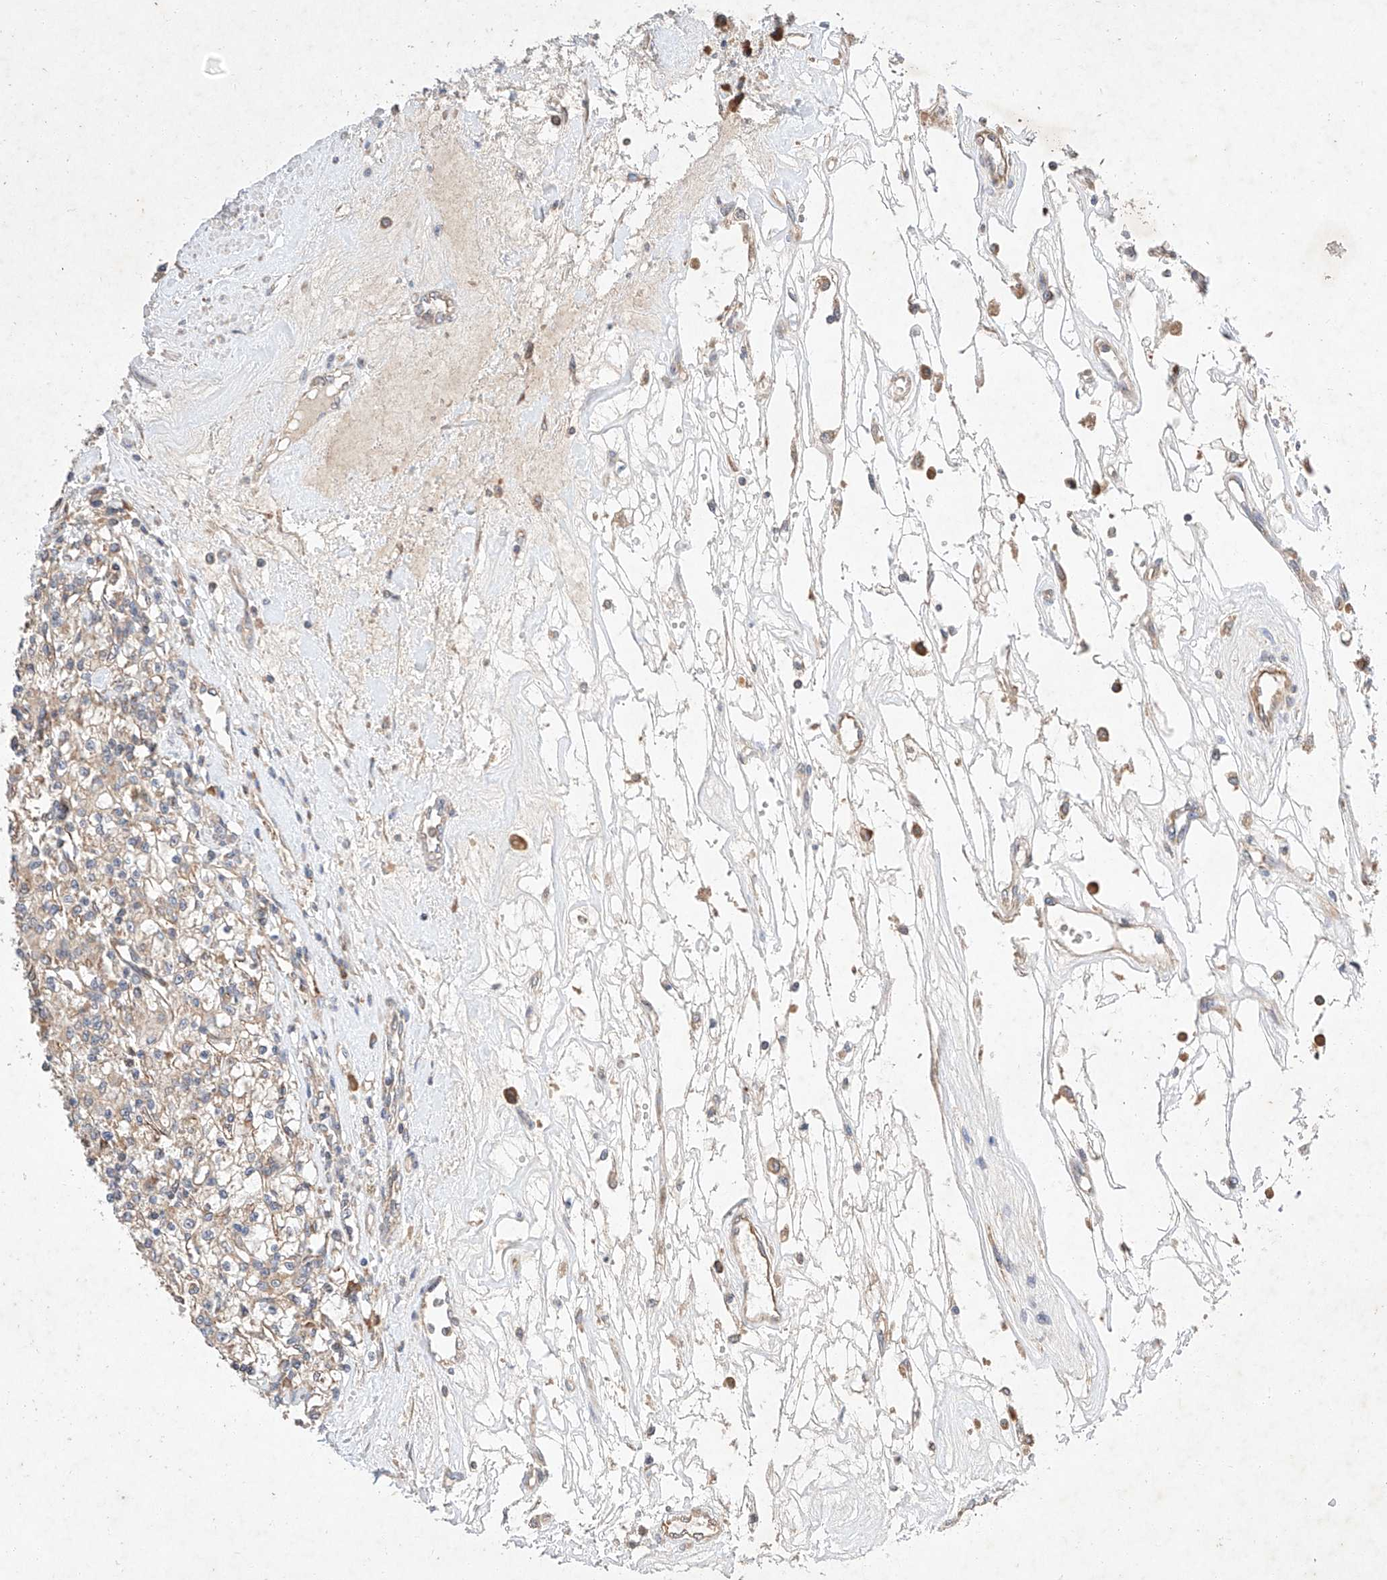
{"staining": {"intensity": "weak", "quantity": "25%-75%", "location": "cytoplasmic/membranous"}, "tissue": "renal cancer", "cell_type": "Tumor cells", "image_type": "cancer", "snomed": [{"axis": "morphology", "description": "Adenocarcinoma, NOS"}, {"axis": "topography", "description": "Kidney"}], "caption": "Weak cytoplasmic/membranous staining for a protein is appreciated in approximately 25%-75% of tumor cells of renal cancer using immunohistochemistry (IHC).", "gene": "C6orf118", "patient": {"sex": "female", "age": 59}}